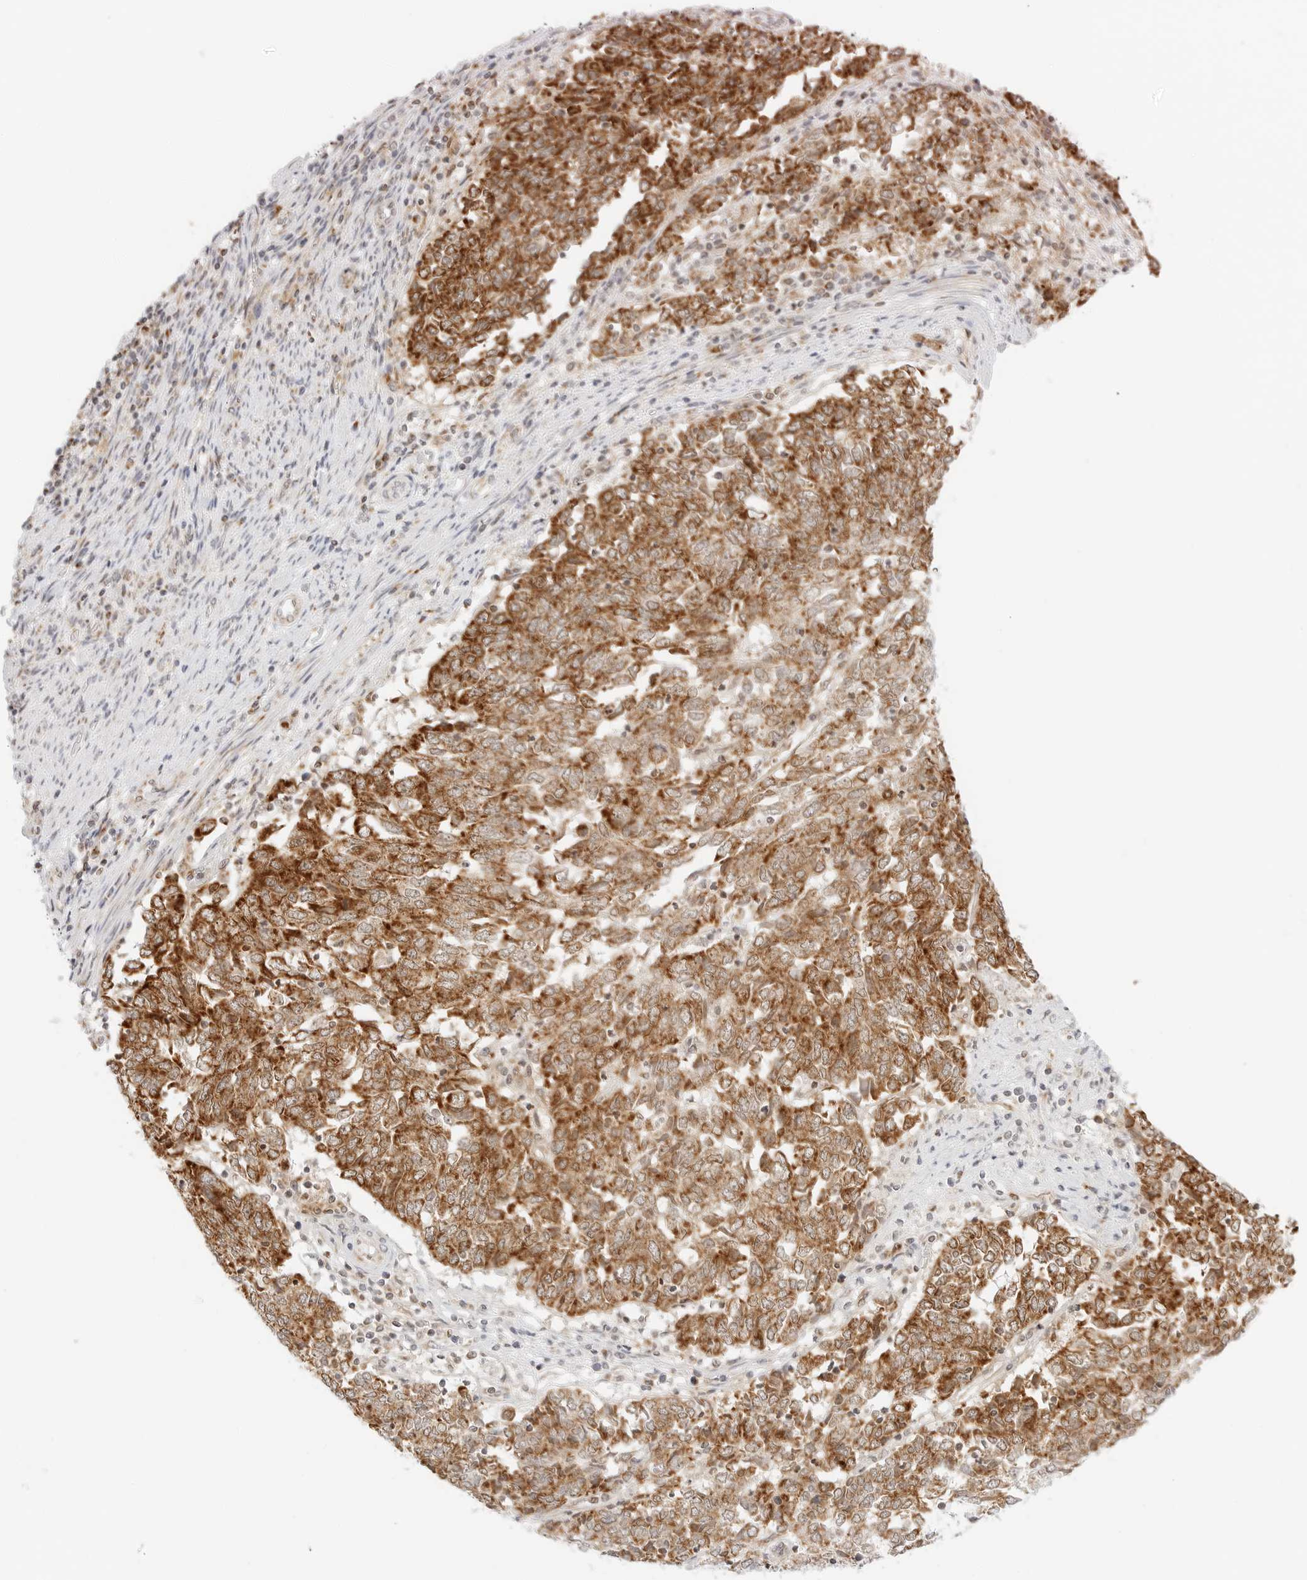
{"staining": {"intensity": "strong", "quantity": ">75%", "location": "cytoplasmic/membranous"}, "tissue": "endometrial cancer", "cell_type": "Tumor cells", "image_type": "cancer", "snomed": [{"axis": "morphology", "description": "Adenocarcinoma, NOS"}, {"axis": "topography", "description": "Endometrium"}], "caption": "Immunohistochemistry image of human endometrial cancer (adenocarcinoma) stained for a protein (brown), which demonstrates high levels of strong cytoplasmic/membranous positivity in approximately >75% of tumor cells.", "gene": "FH", "patient": {"sex": "female", "age": 80}}